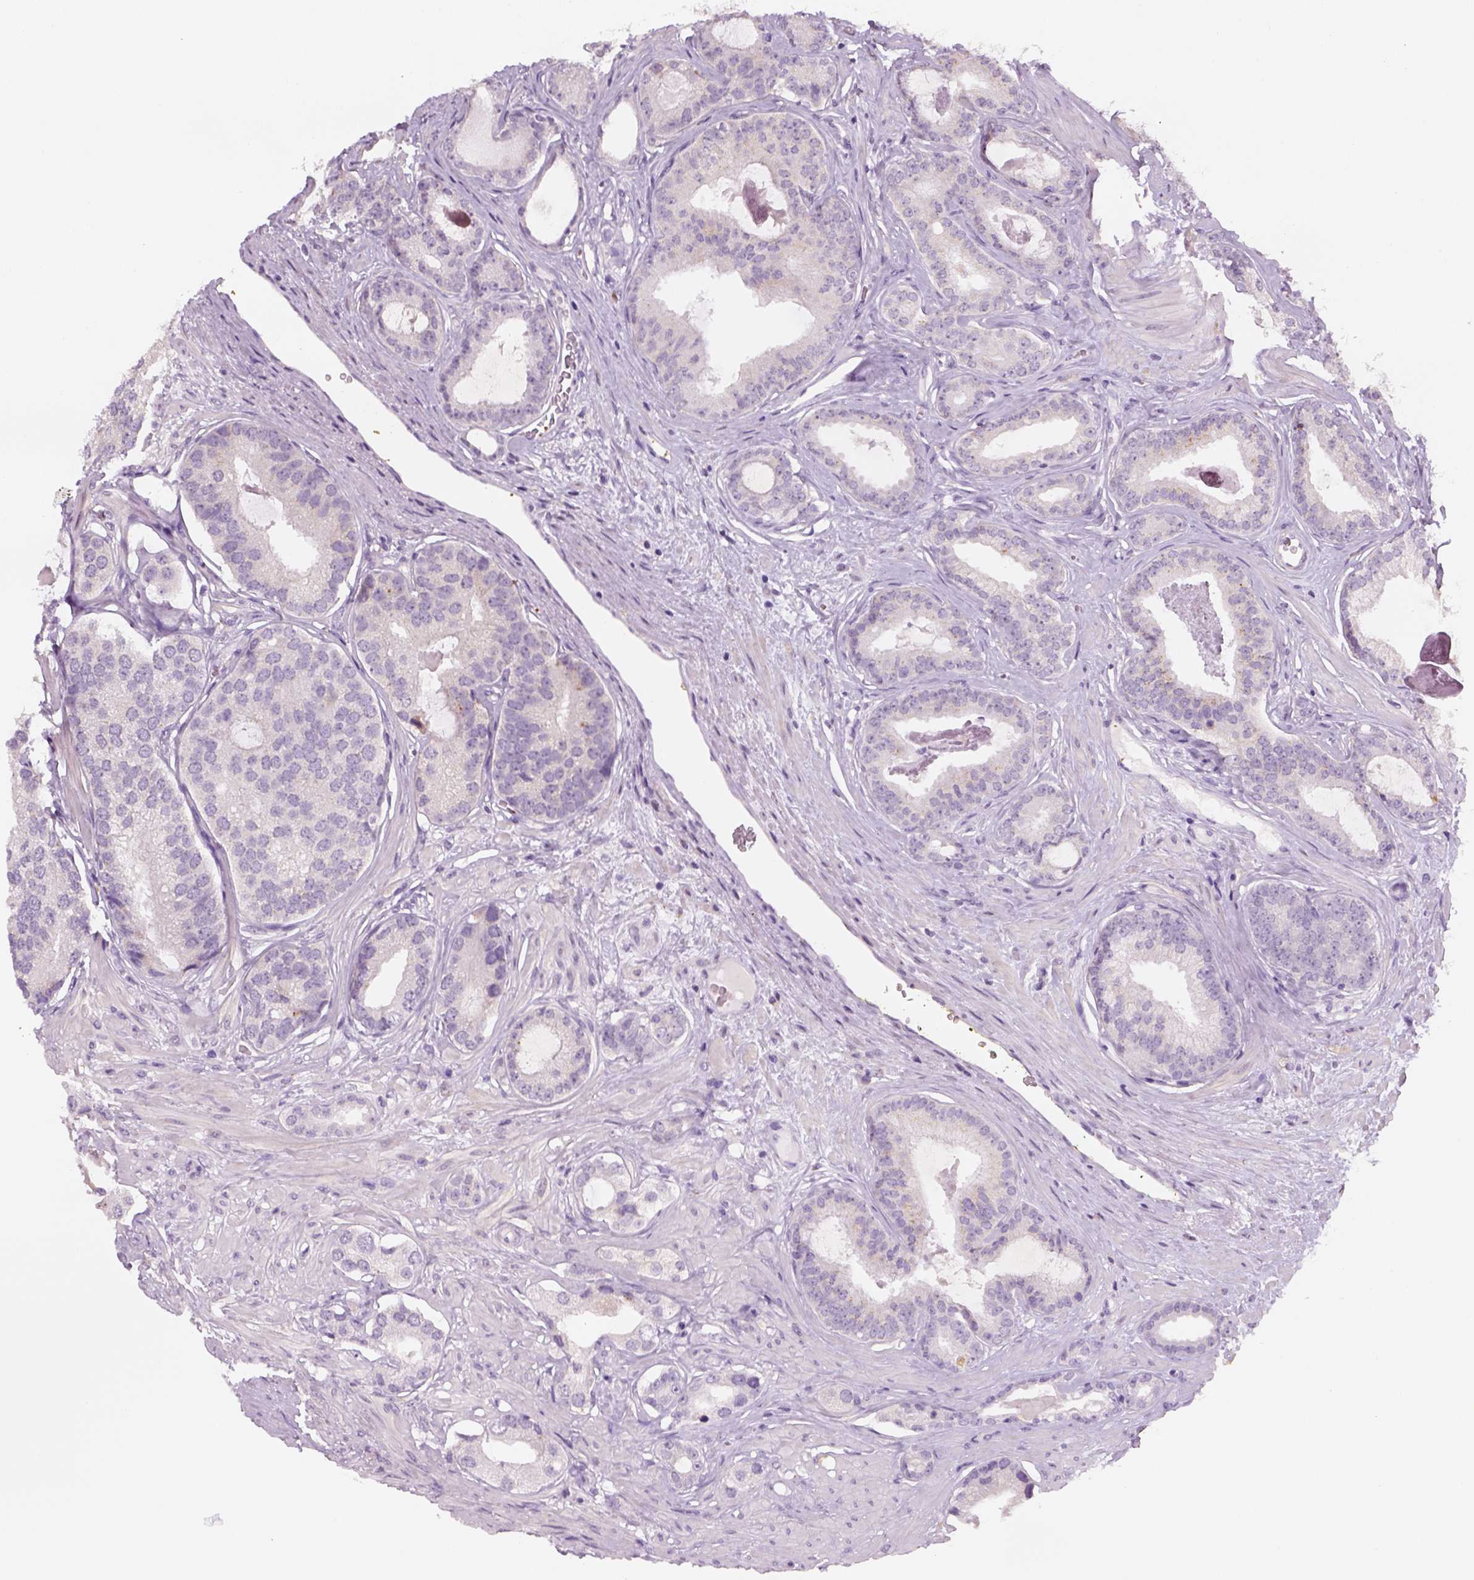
{"staining": {"intensity": "negative", "quantity": "none", "location": "none"}, "tissue": "prostate cancer", "cell_type": "Tumor cells", "image_type": "cancer", "snomed": [{"axis": "morphology", "description": "Adenocarcinoma, Low grade"}, {"axis": "topography", "description": "Prostate"}], "caption": "The photomicrograph displays no significant staining in tumor cells of adenocarcinoma (low-grade) (prostate). Brightfield microscopy of IHC stained with DAB (brown) and hematoxylin (blue), captured at high magnification.", "gene": "FAM163B", "patient": {"sex": "male", "age": 61}}